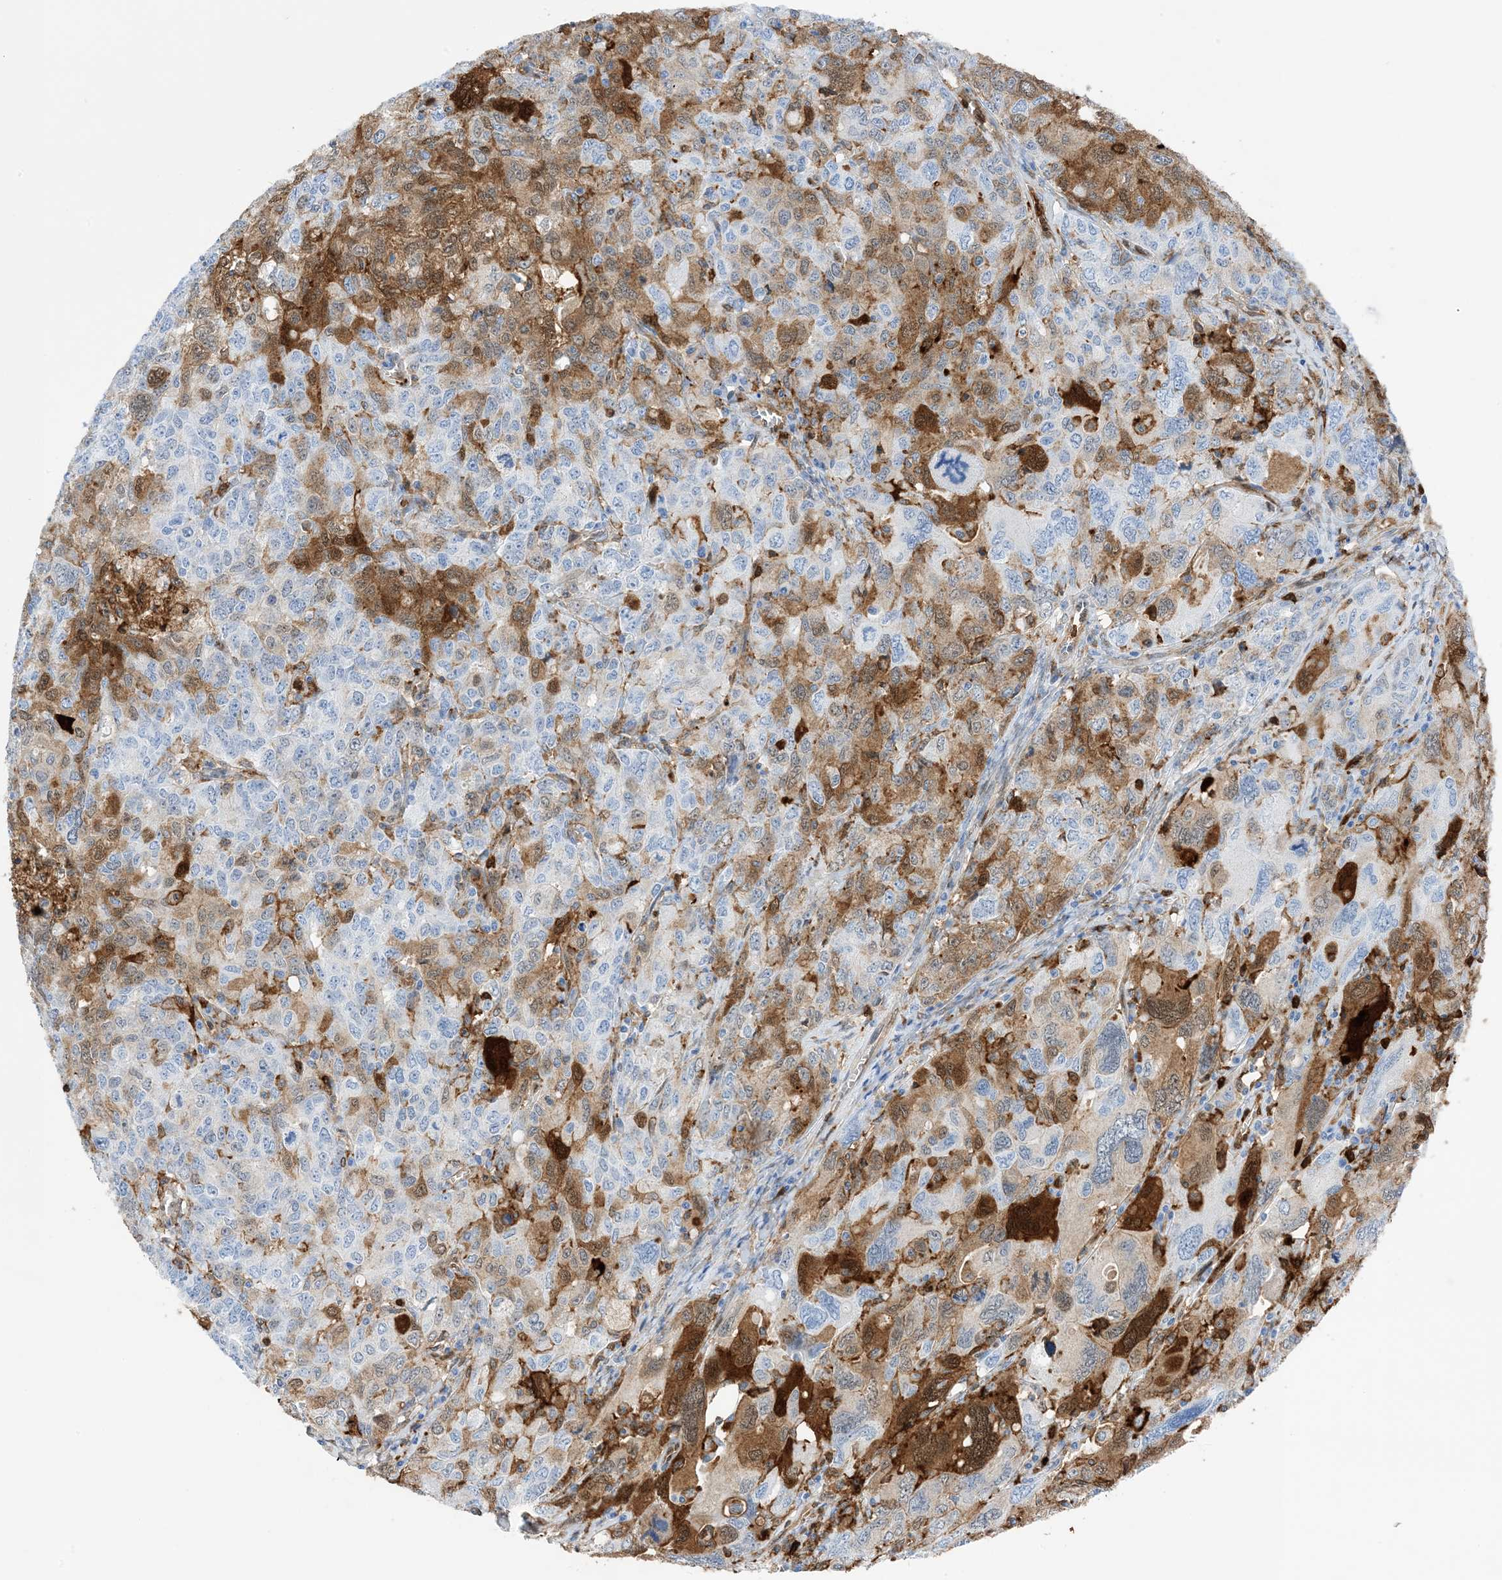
{"staining": {"intensity": "moderate", "quantity": "25%-75%", "location": "cytoplasmic/membranous,nuclear"}, "tissue": "ovarian cancer", "cell_type": "Tumor cells", "image_type": "cancer", "snomed": [{"axis": "morphology", "description": "Carcinoma, endometroid"}, {"axis": "topography", "description": "Ovary"}], "caption": "Immunohistochemistry micrograph of endometroid carcinoma (ovarian) stained for a protein (brown), which demonstrates medium levels of moderate cytoplasmic/membranous and nuclear positivity in about 25%-75% of tumor cells.", "gene": "ANXA1", "patient": {"sex": "female", "age": 62}}